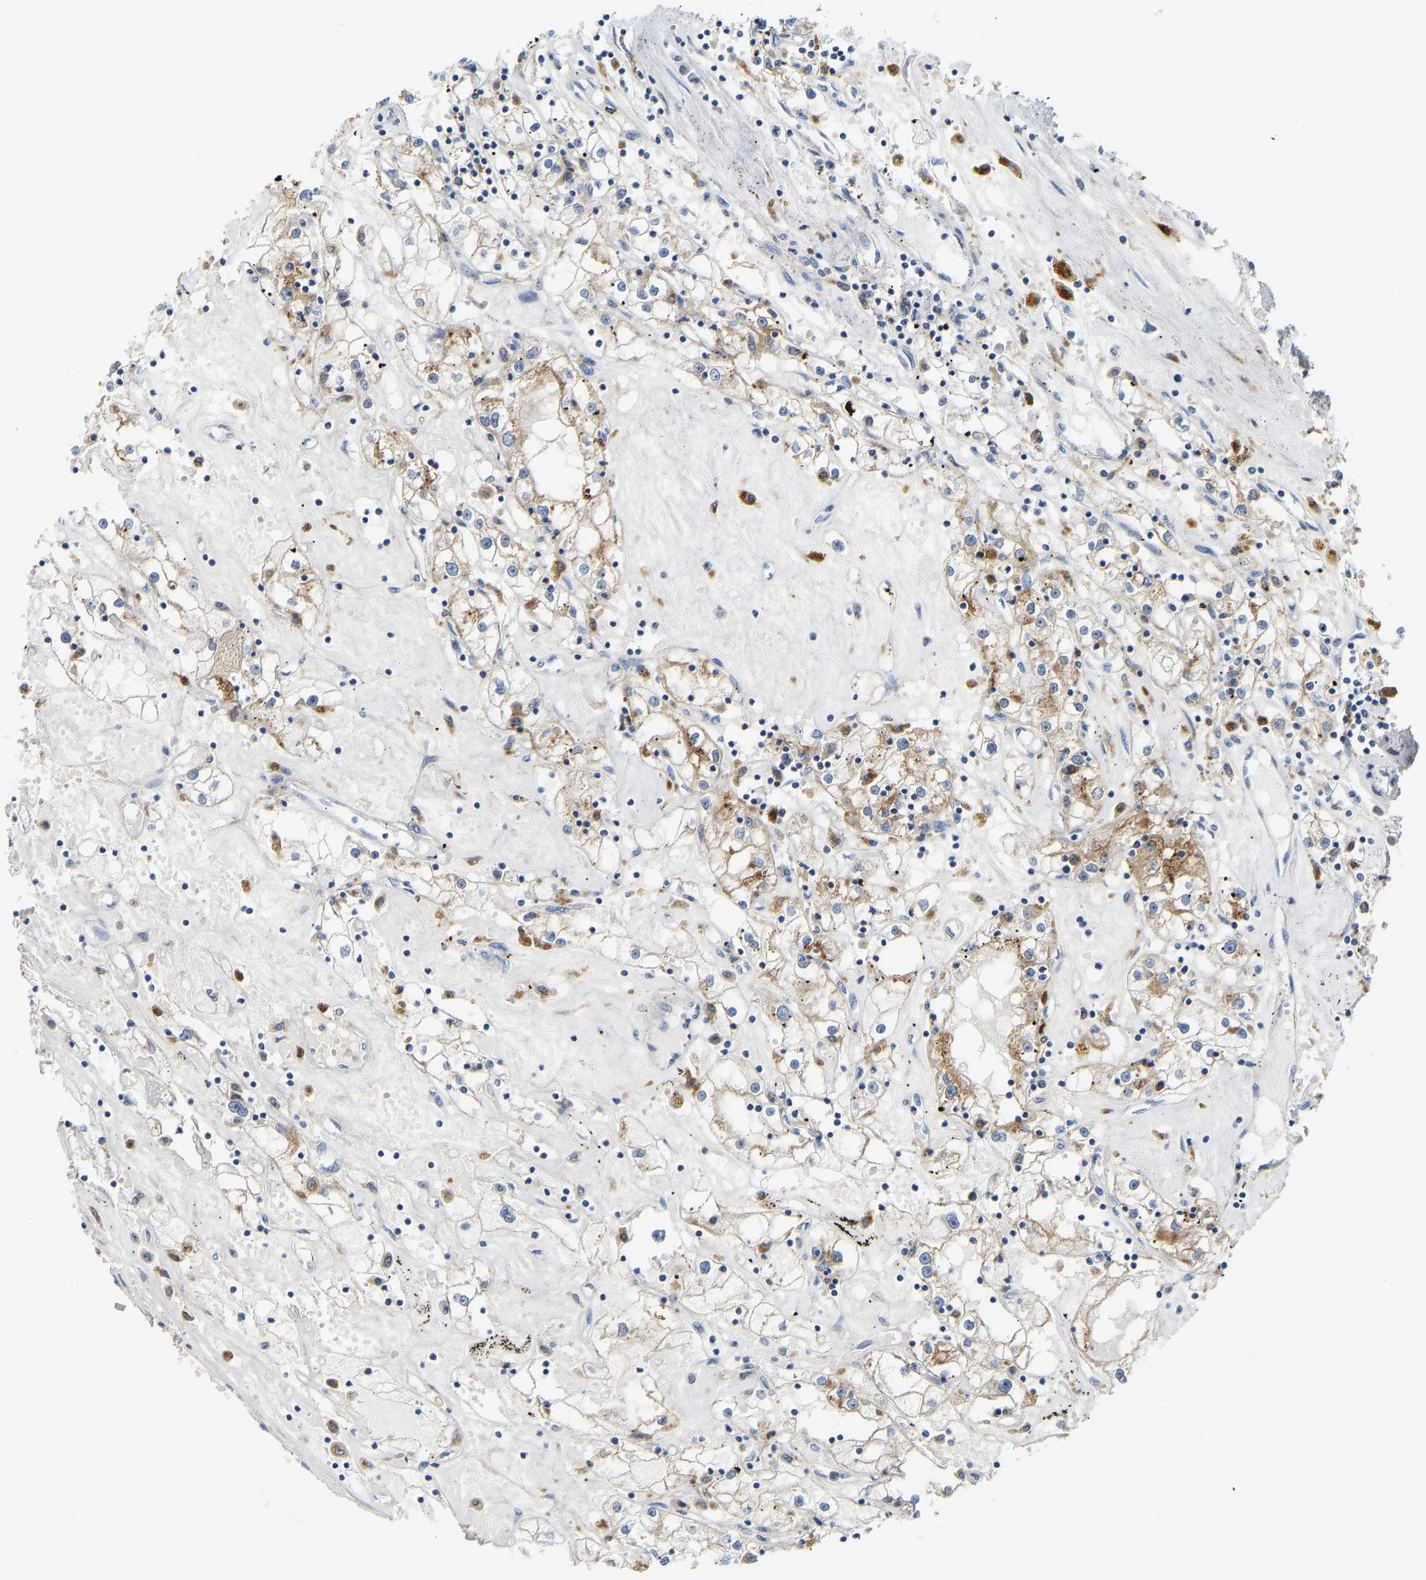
{"staining": {"intensity": "moderate", "quantity": "<25%", "location": "cytoplasmic/membranous"}, "tissue": "renal cancer", "cell_type": "Tumor cells", "image_type": "cancer", "snomed": [{"axis": "morphology", "description": "Adenocarcinoma, NOS"}, {"axis": "topography", "description": "Kidney"}], "caption": "A photomicrograph of human renal cancer (adenocarcinoma) stained for a protein reveals moderate cytoplasmic/membranous brown staining in tumor cells. (Stains: DAB (3,3'-diaminobenzidine) in brown, nuclei in blue, Microscopy: brightfield microscopy at high magnification).", "gene": "ATP6V1E1", "patient": {"sex": "male", "age": 56}}